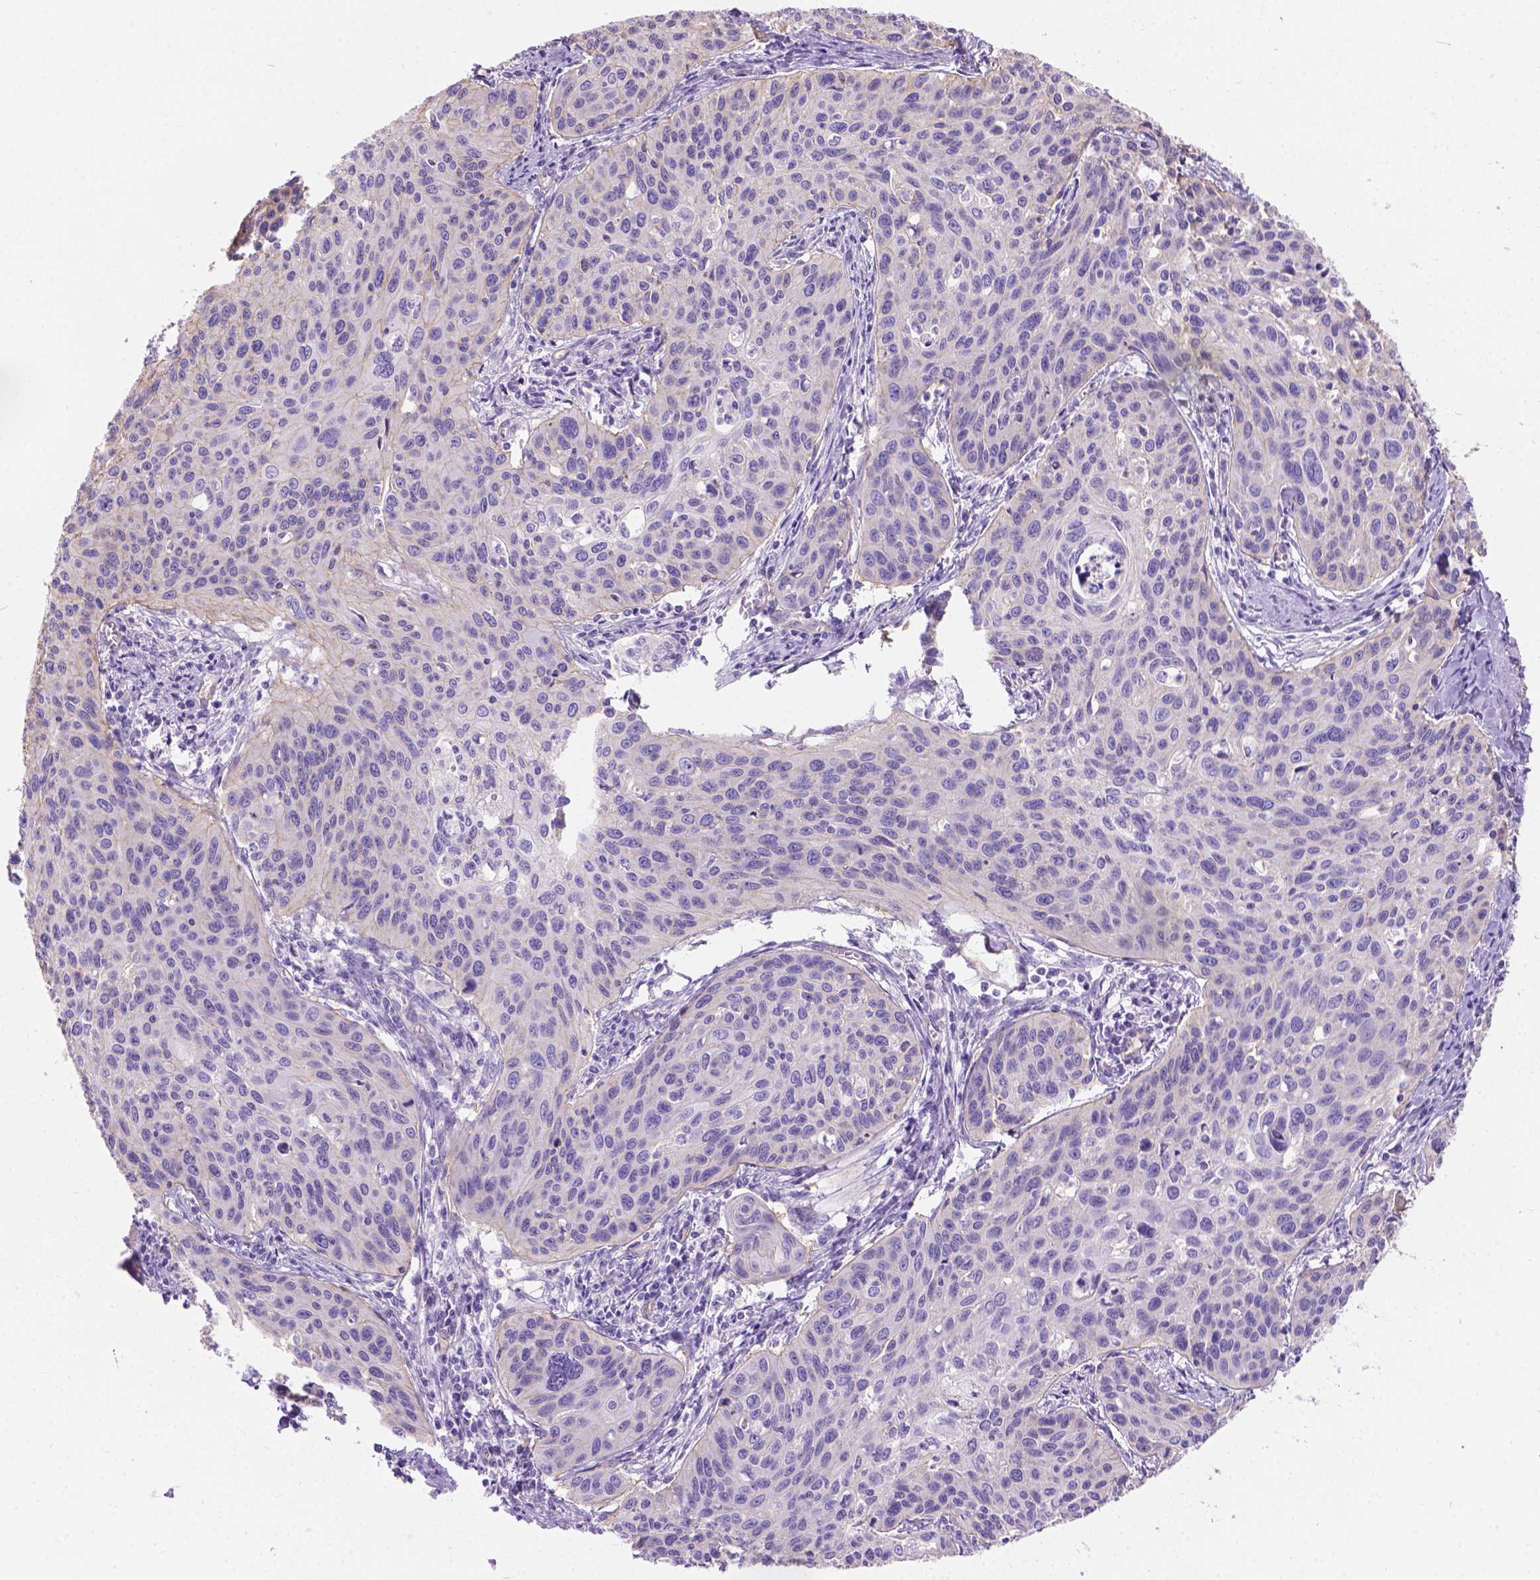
{"staining": {"intensity": "negative", "quantity": "none", "location": "none"}, "tissue": "cervical cancer", "cell_type": "Tumor cells", "image_type": "cancer", "snomed": [{"axis": "morphology", "description": "Squamous cell carcinoma, NOS"}, {"axis": "topography", "description": "Cervix"}], "caption": "High magnification brightfield microscopy of cervical cancer (squamous cell carcinoma) stained with DAB (3,3'-diaminobenzidine) (brown) and counterstained with hematoxylin (blue): tumor cells show no significant staining.", "gene": "PHF7", "patient": {"sex": "female", "age": 31}}